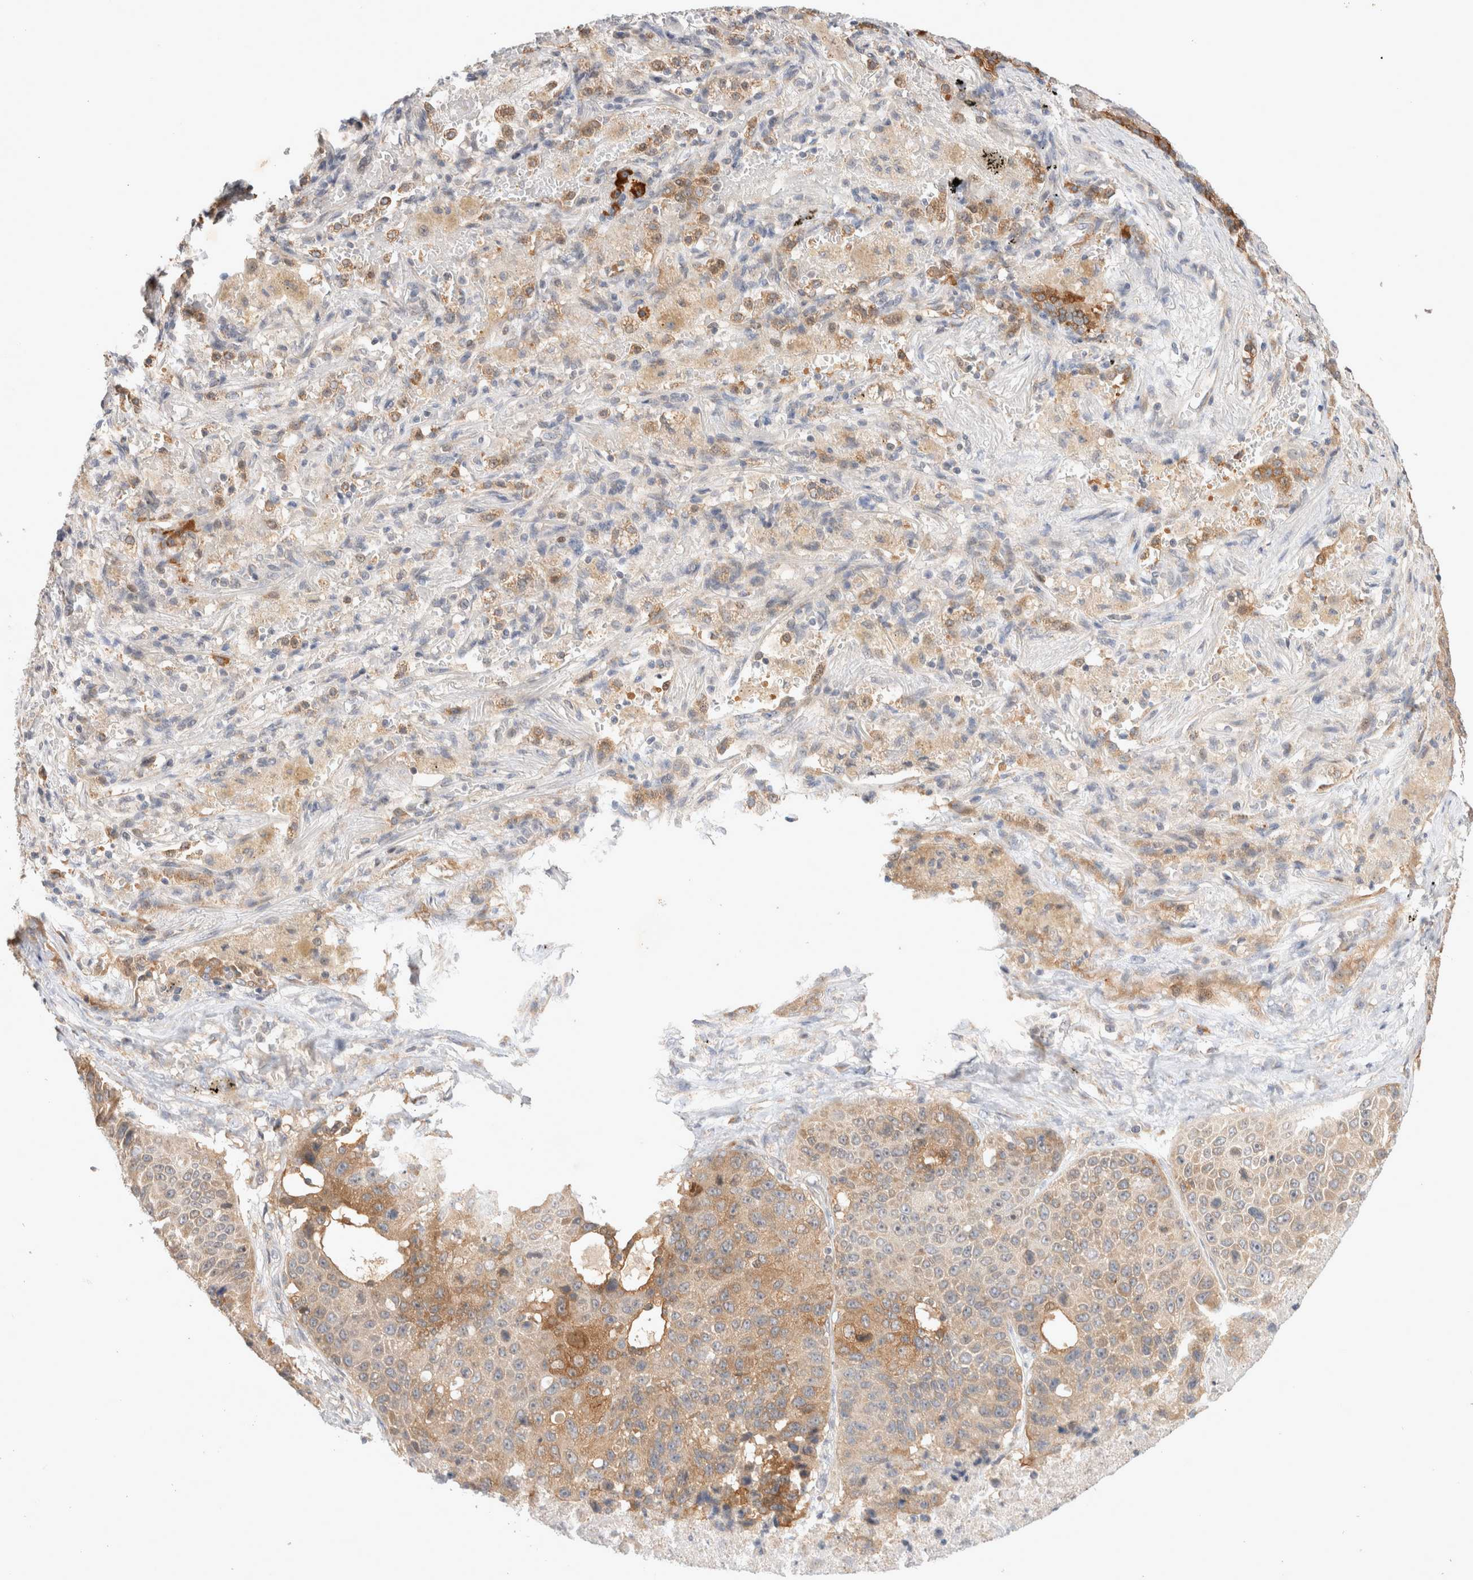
{"staining": {"intensity": "moderate", "quantity": "25%-75%", "location": "cytoplasmic/membranous"}, "tissue": "lung cancer", "cell_type": "Tumor cells", "image_type": "cancer", "snomed": [{"axis": "morphology", "description": "Squamous cell carcinoma, NOS"}, {"axis": "topography", "description": "Lung"}], "caption": "A micrograph of human lung cancer stained for a protein exhibits moderate cytoplasmic/membranous brown staining in tumor cells.", "gene": "NEDD4L", "patient": {"sex": "male", "age": 61}}